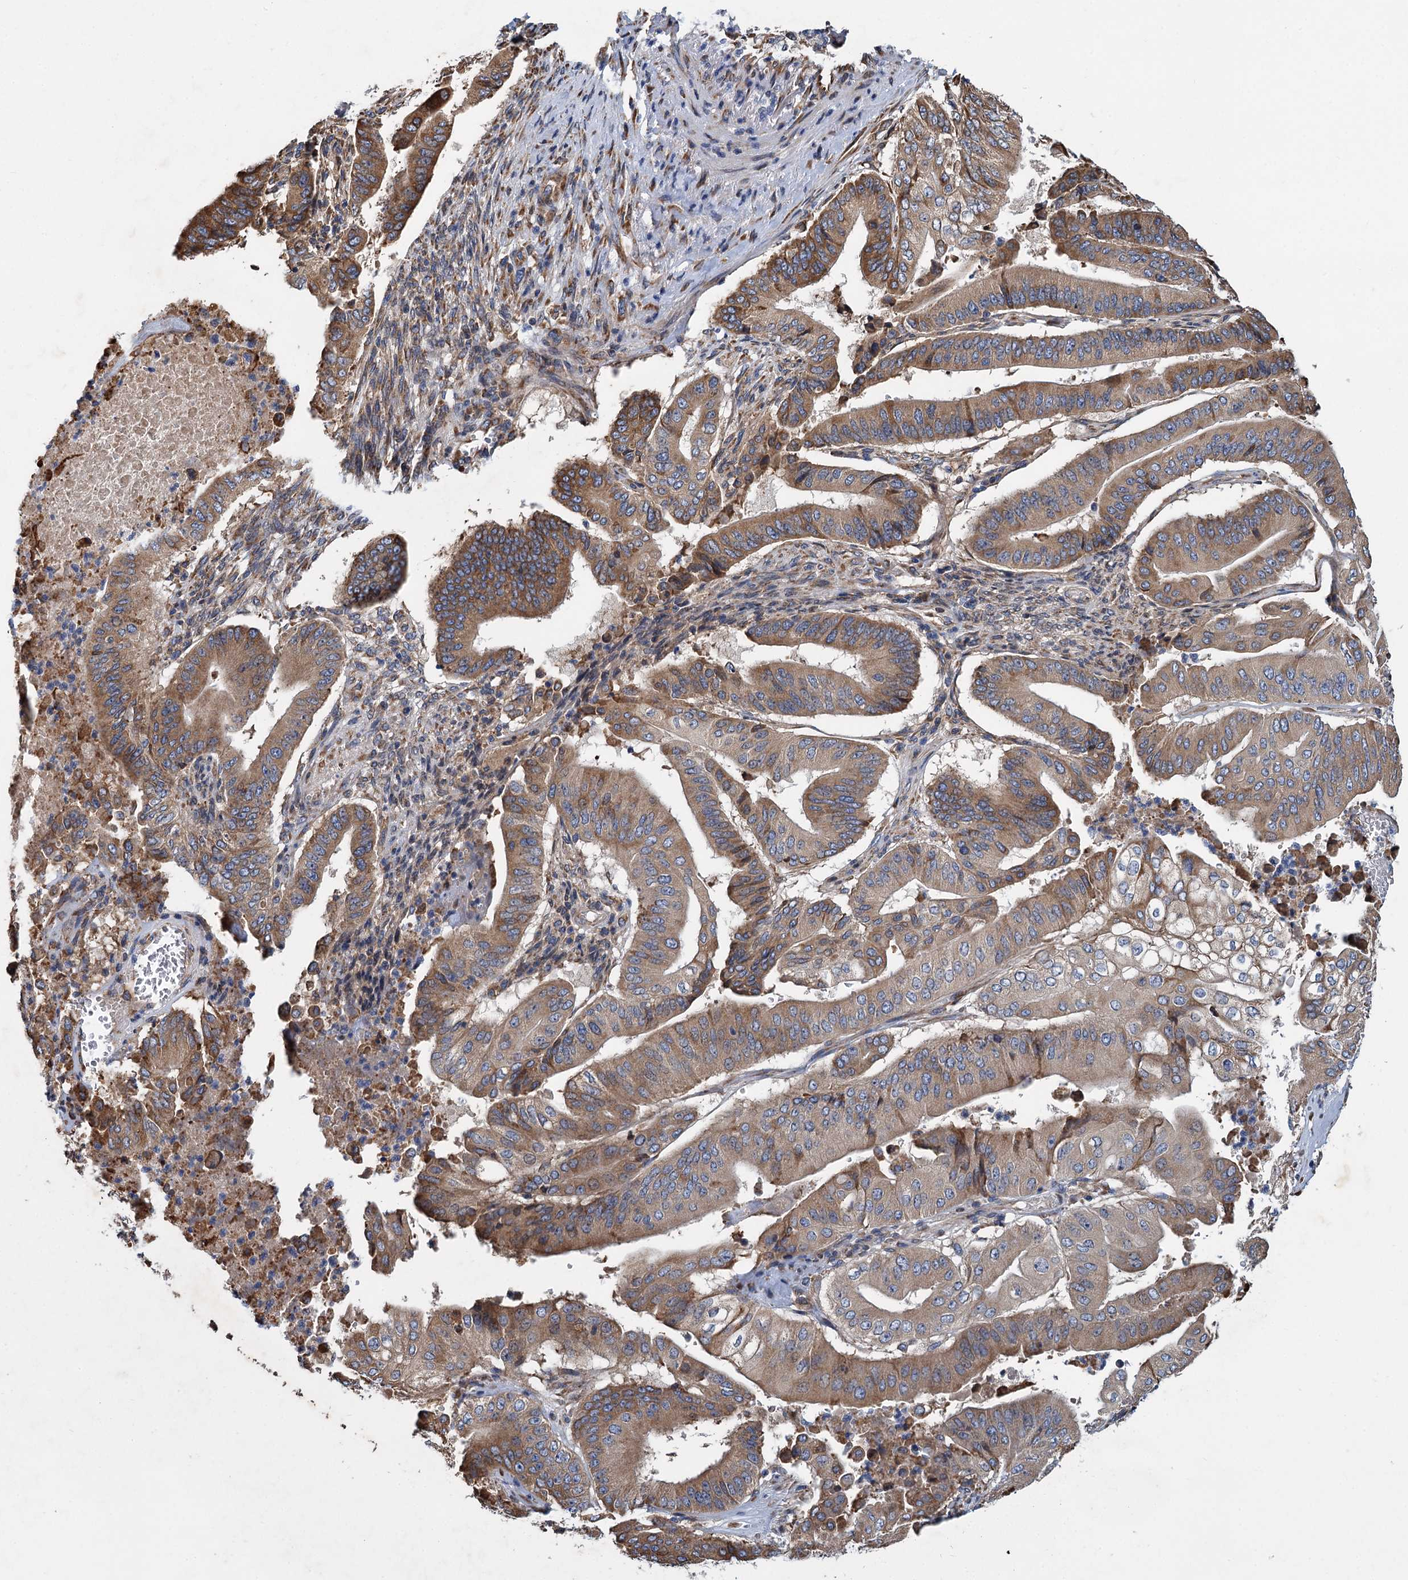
{"staining": {"intensity": "moderate", "quantity": ">75%", "location": "cytoplasmic/membranous"}, "tissue": "pancreatic cancer", "cell_type": "Tumor cells", "image_type": "cancer", "snomed": [{"axis": "morphology", "description": "Adenocarcinoma, NOS"}, {"axis": "topography", "description": "Pancreas"}], "caption": "Protein expression analysis of human pancreatic cancer reveals moderate cytoplasmic/membranous positivity in approximately >75% of tumor cells. Using DAB (3,3'-diaminobenzidine) (brown) and hematoxylin (blue) stains, captured at high magnification using brightfield microscopy.", "gene": "LINS1", "patient": {"sex": "female", "age": 77}}